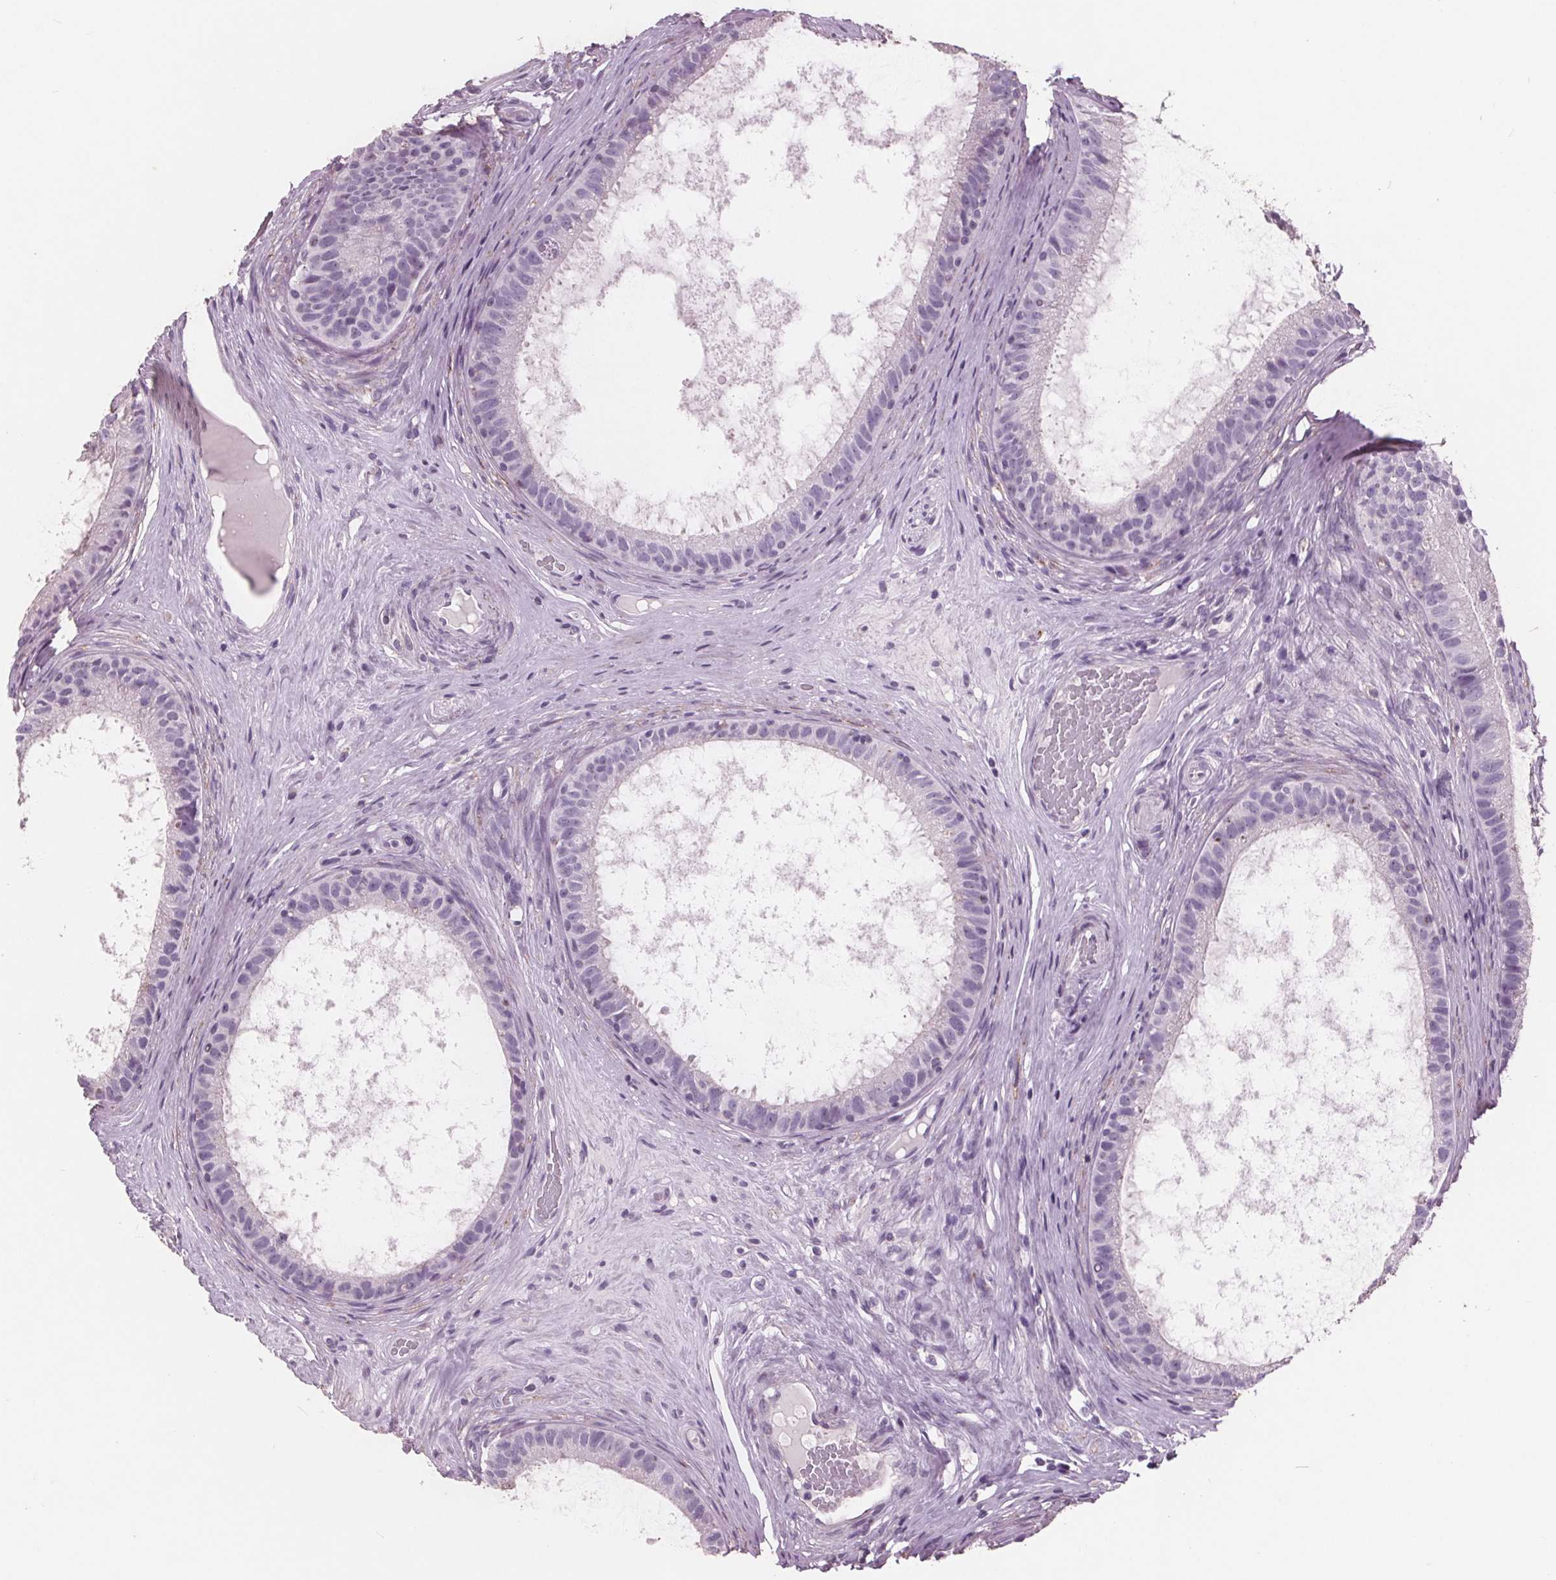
{"staining": {"intensity": "negative", "quantity": "none", "location": "none"}, "tissue": "epididymis", "cell_type": "Glandular cells", "image_type": "normal", "snomed": [{"axis": "morphology", "description": "Normal tissue, NOS"}, {"axis": "topography", "description": "Epididymis"}], "caption": "This is an IHC image of normal human epididymis. There is no positivity in glandular cells.", "gene": "PTPN14", "patient": {"sex": "male", "age": 59}}